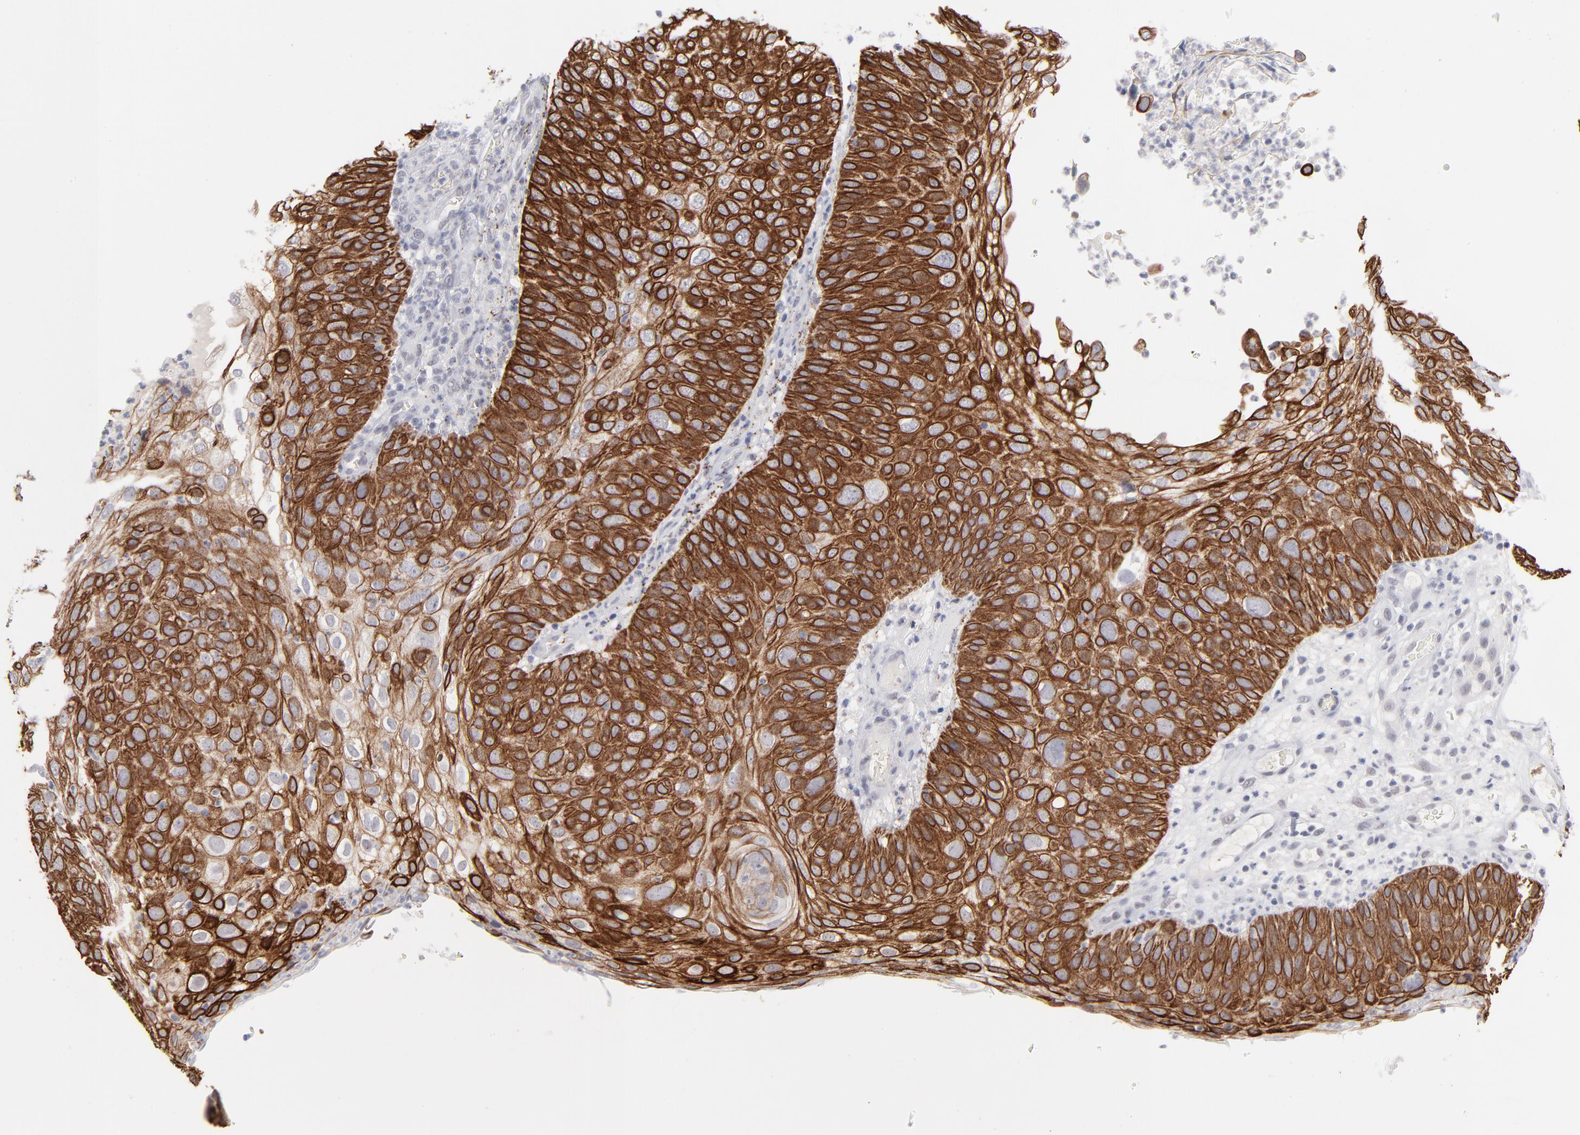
{"staining": {"intensity": "strong", "quantity": ">75%", "location": "cytoplasmic/membranous"}, "tissue": "skin cancer", "cell_type": "Tumor cells", "image_type": "cancer", "snomed": [{"axis": "morphology", "description": "Squamous cell carcinoma, NOS"}, {"axis": "topography", "description": "Skin"}], "caption": "Protein staining reveals strong cytoplasmic/membranous expression in approximately >75% of tumor cells in skin cancer (squamous cell carcinoma).", "gene": "CCR2", "patient": {"sex": "male", "age": 87}}